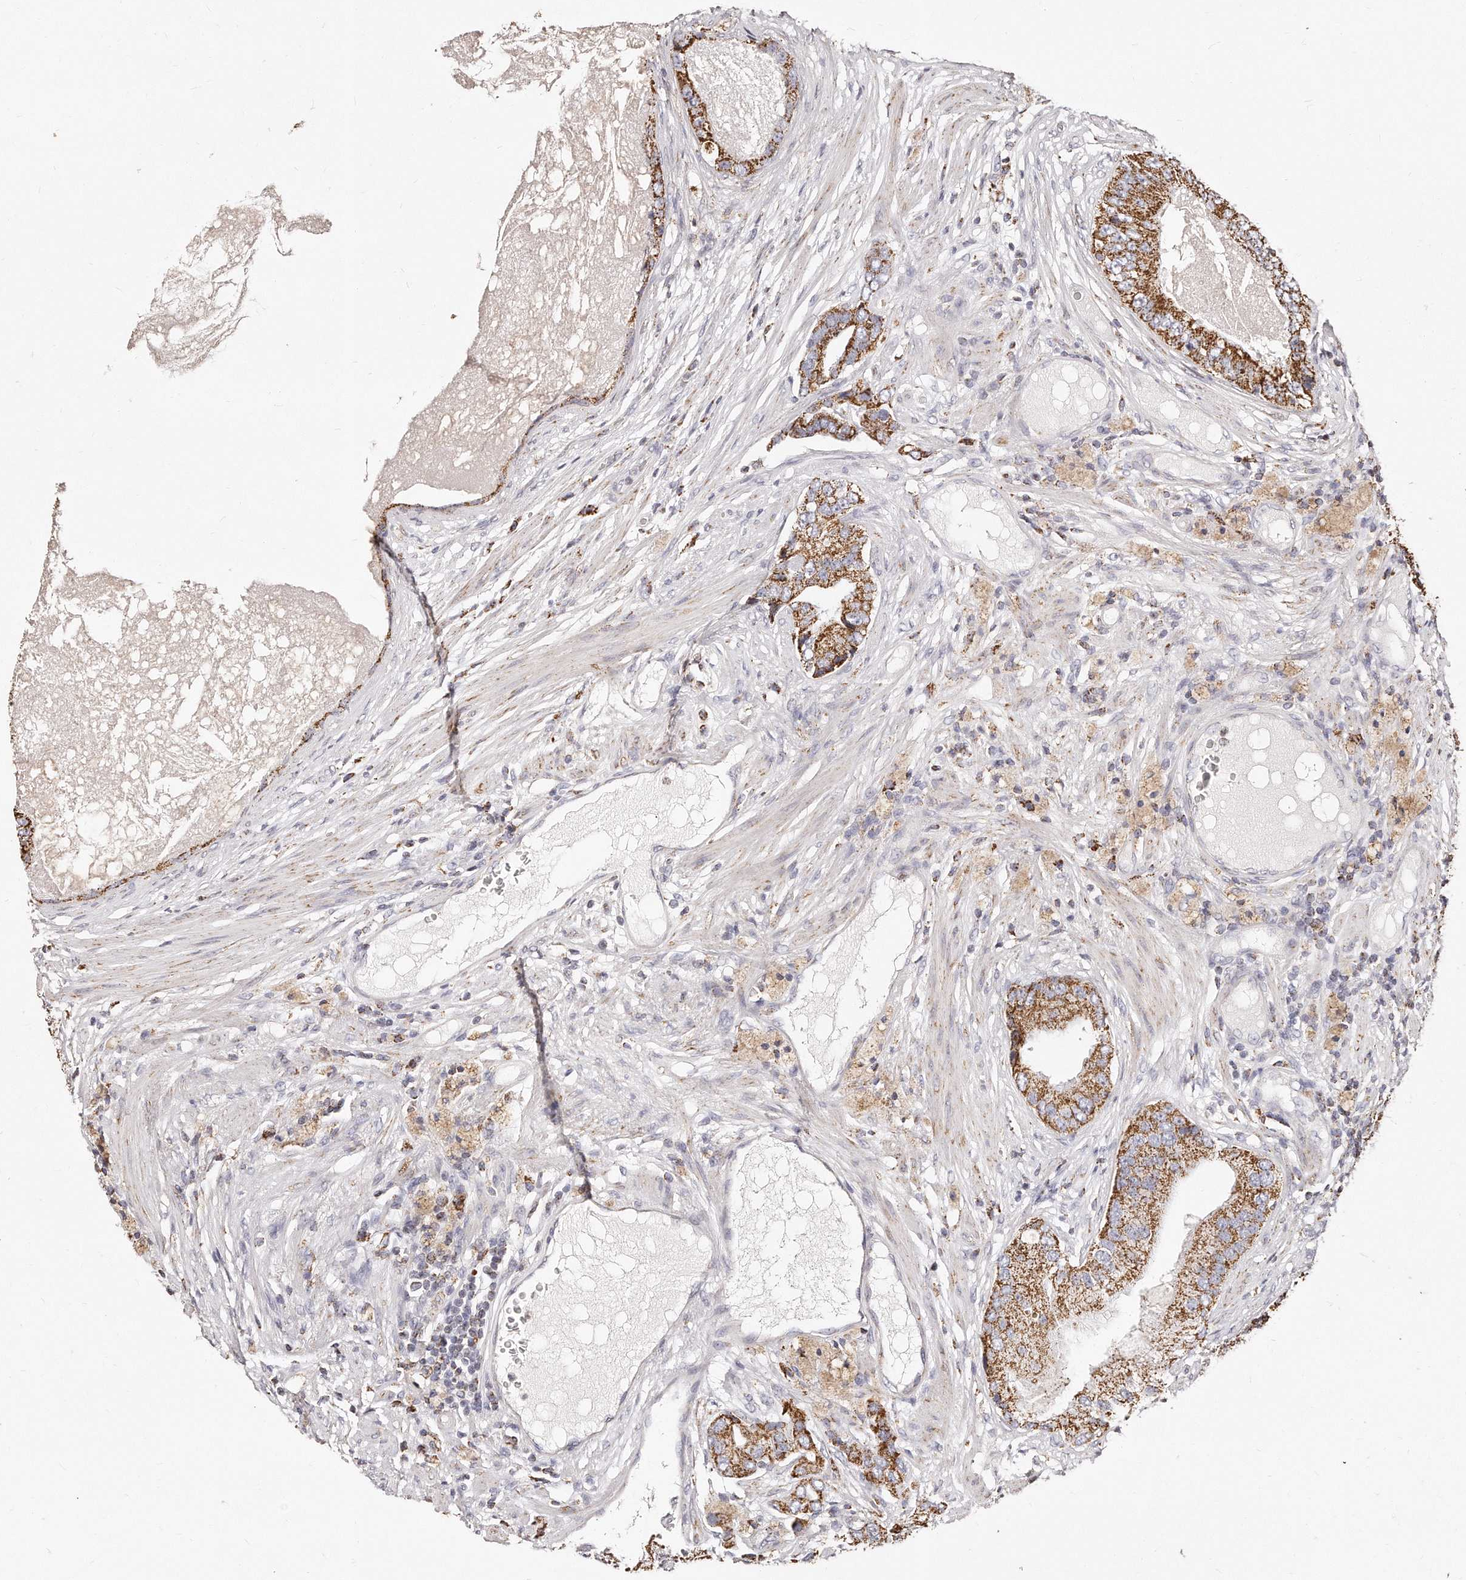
{"staining": {"intensity": "strong", "quantity": ">75%", "location": "cytoplasmic/membranous"}, "tissue": "prostate cancer", "cell_type": "Tumor cells", "image_type": "cancer", "snomed": [{"axis": "morphology", "description": "Adenocarcinoma, High grade"}, {"axis": "topography", "description": "Prostate"}], "caption": "Tumor cells show strong cytoplasmic/membranous positivity in approximately >75% of cells in prostate high-grade adenocarcinoma. The staining was performed using DAB (3,3'-diaminobenzidine), with brown indicating positive protein expression. Nuclei are stained blue with hematoxylin.", "gene": "RTKN", "patient": {"sex": "male", "age": 70}}